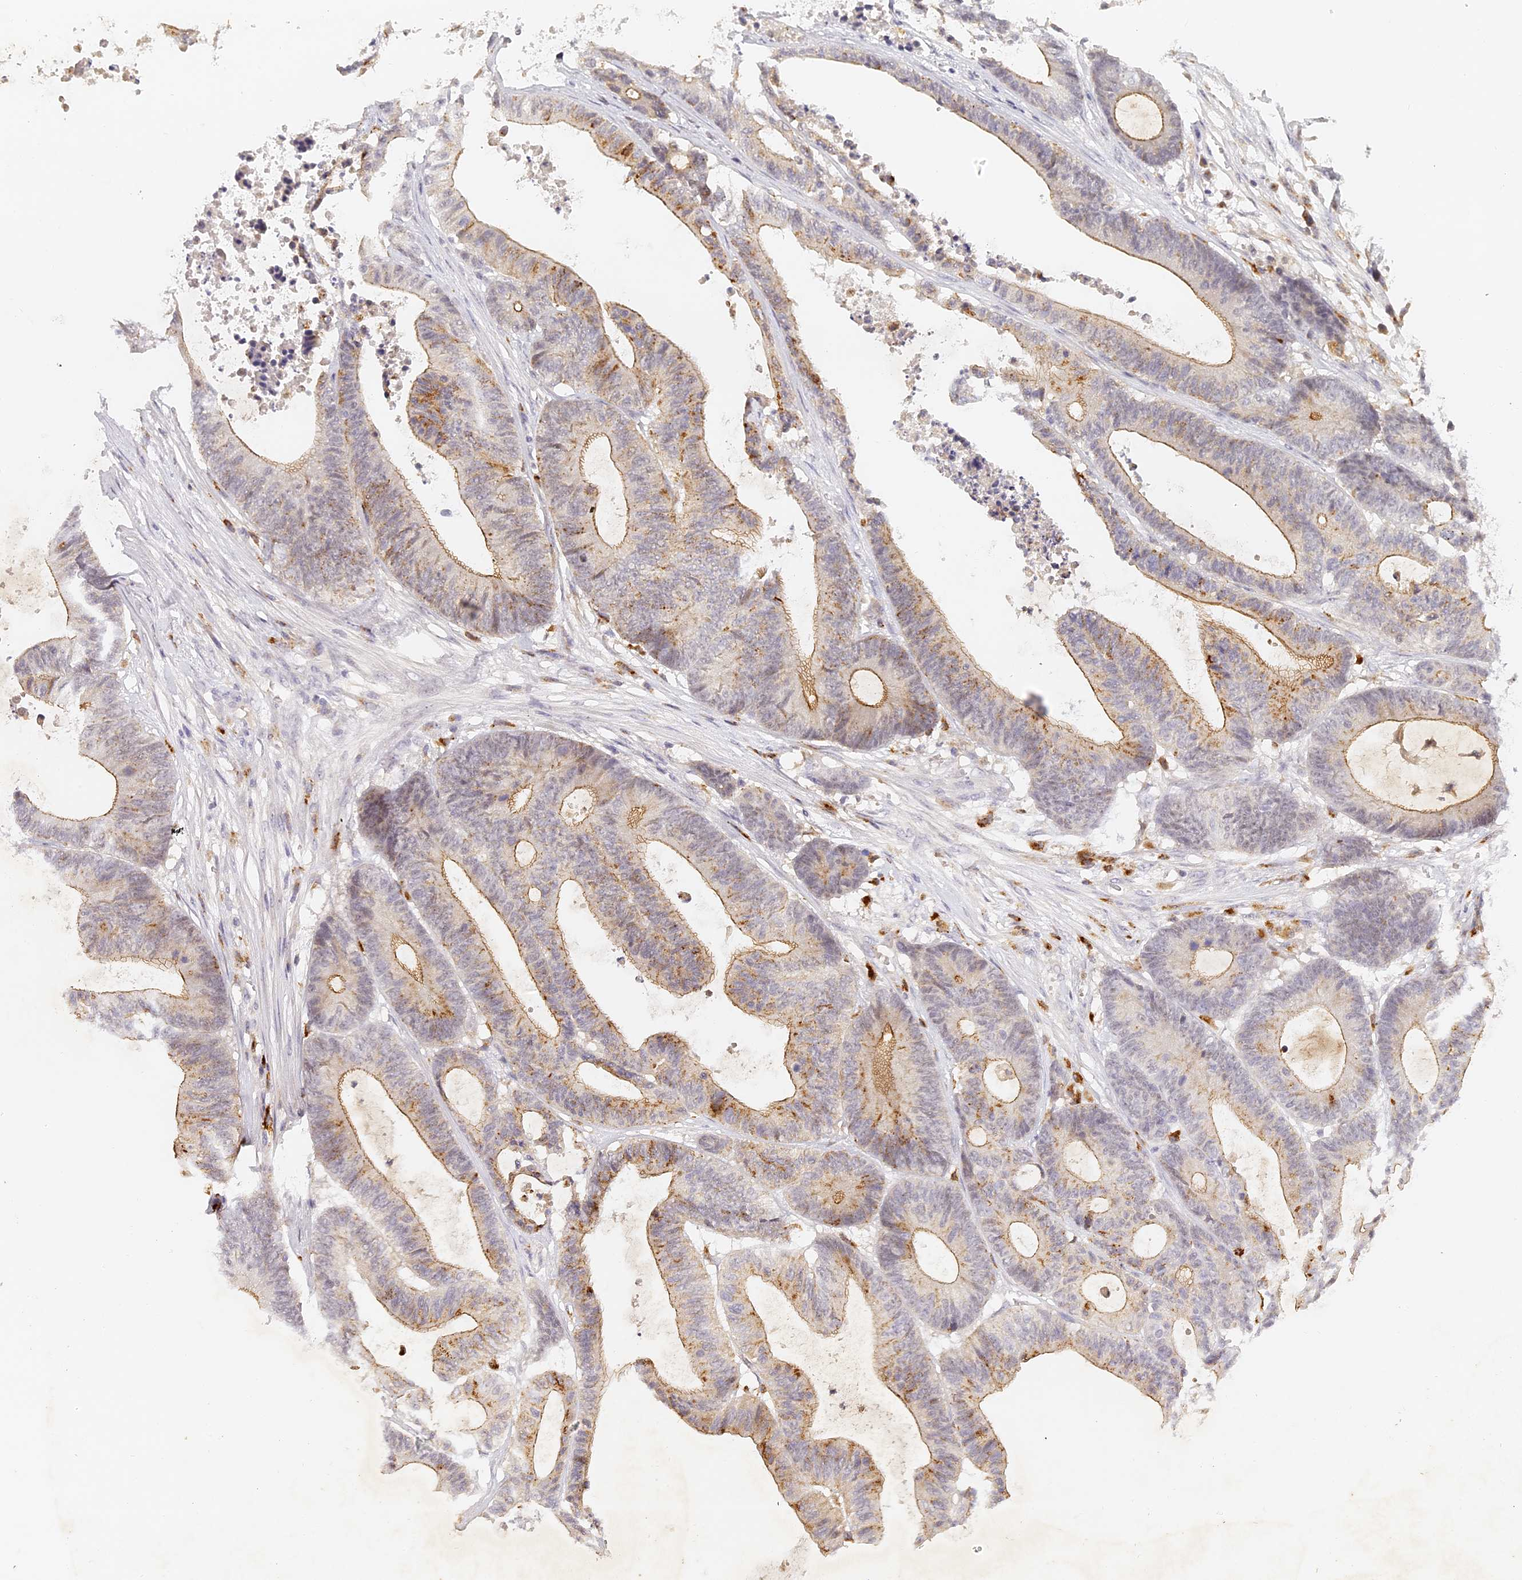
{"staining": {"intensity": "moderate", "quantity": "25%-75%", "location": "cytoplasmic/membranous"}, "tissue": "colorectal cancer", "cell_type": "Tumor cells", "image_type": "cancer", "snomed": [{"axis": "morphology", "description": "Adenocarcinoma, NOS"}, {"axis": "topography", "description": "Colon"}], "caption": "An immunohistochemistry histopathology image of neoplastic tissue is shown. Protein staining in brown shows moderate cytoplasmic/membranous positivity in adenocarcinoma (colorectal) within tumor cells. The staining was performed using DAB (3,3'-diaminobenzidine), with brown indicating positive protein expression. Nuclei are stained blue with hematoxylin.", "gene": "ELL3", "patient": {"sex": "female", "age": 84}}